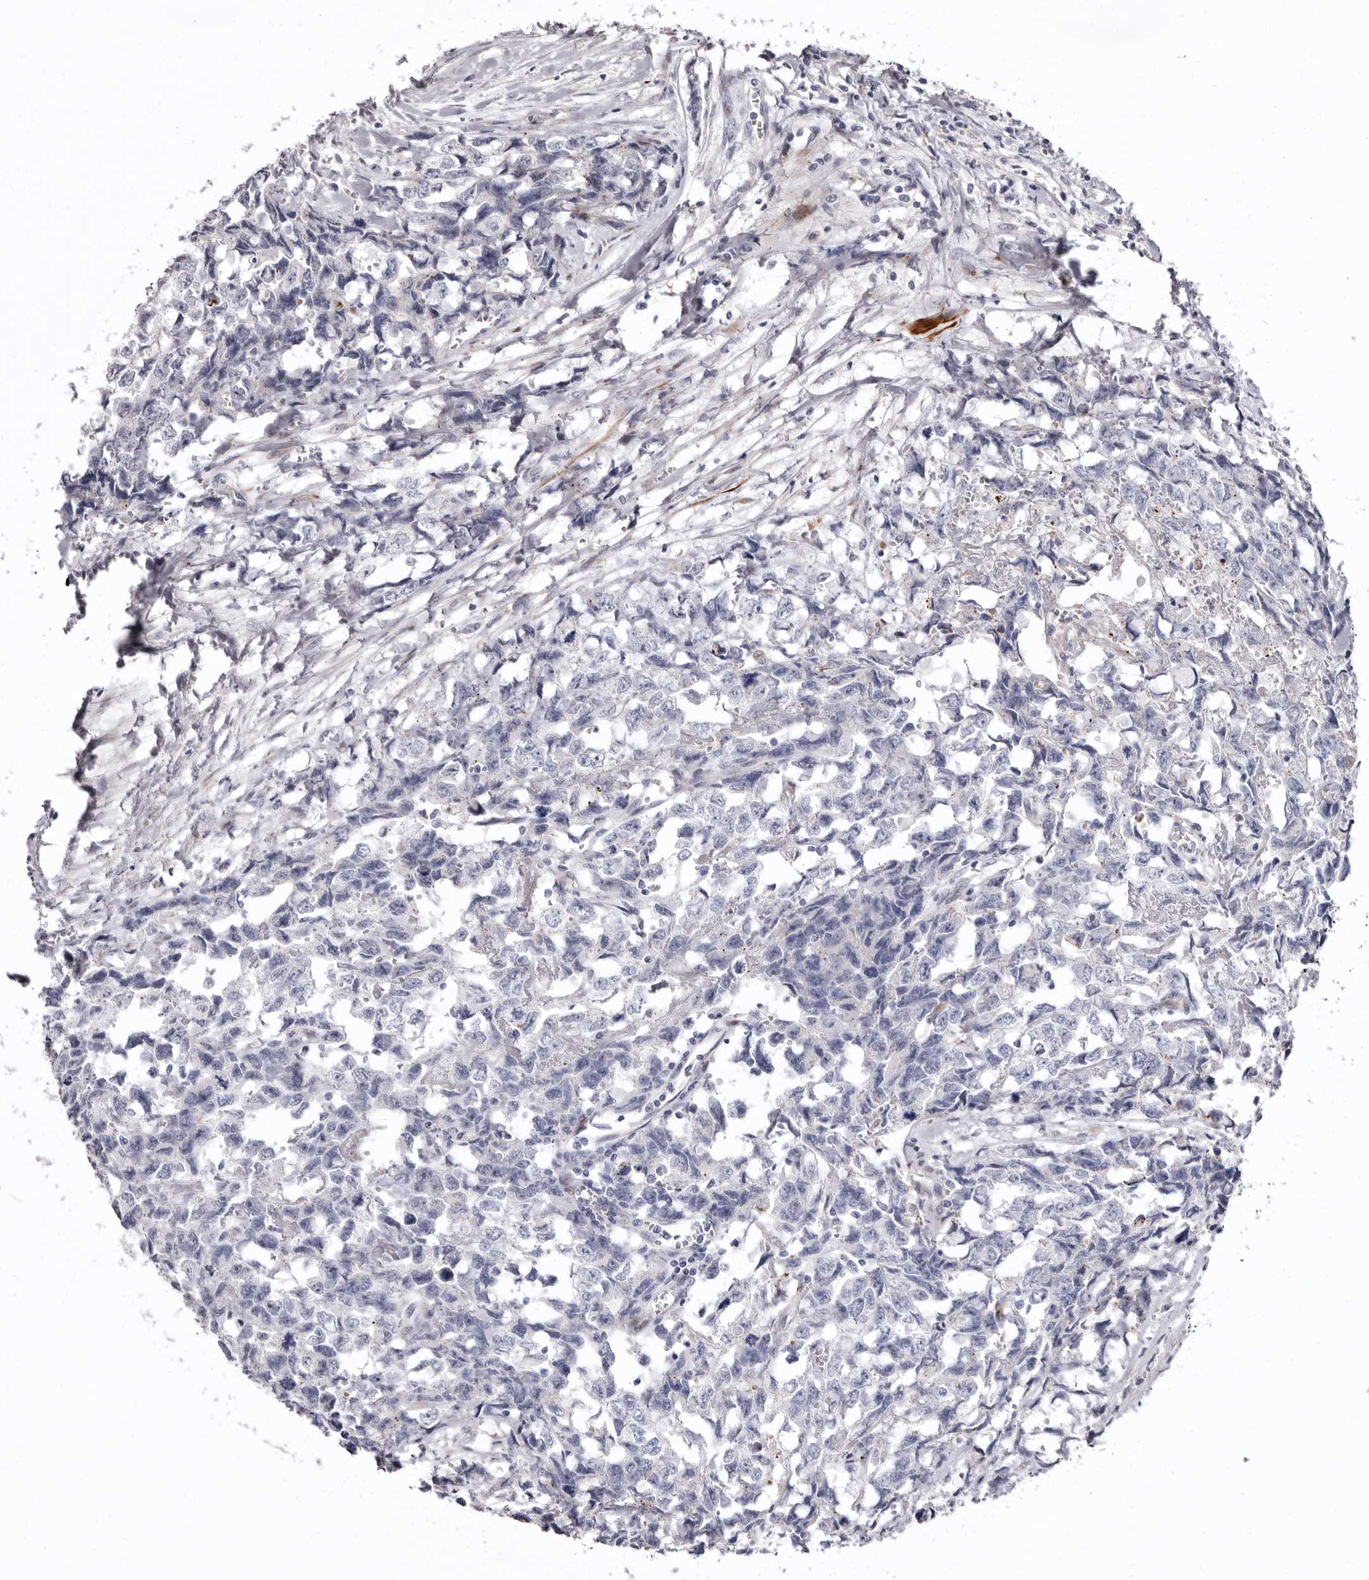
{"staining": {"intensity": "negative", "quantity": "none", "location": "none"}, "tissue": "testis cancer", "cell_type": "Tumor cells", "image_type": "cancer", "snomed": [{"axis": "morphology", "description": "Carcinoma, Embryonal, NOS"}, {"axis": "topography", "description": "Testis"}], "caption": "Immunohistochemistry of human testis cancer shows no expression in tumor cells.", "gene": "AIDA", "patient": {"sex": "male", "age": 31}}